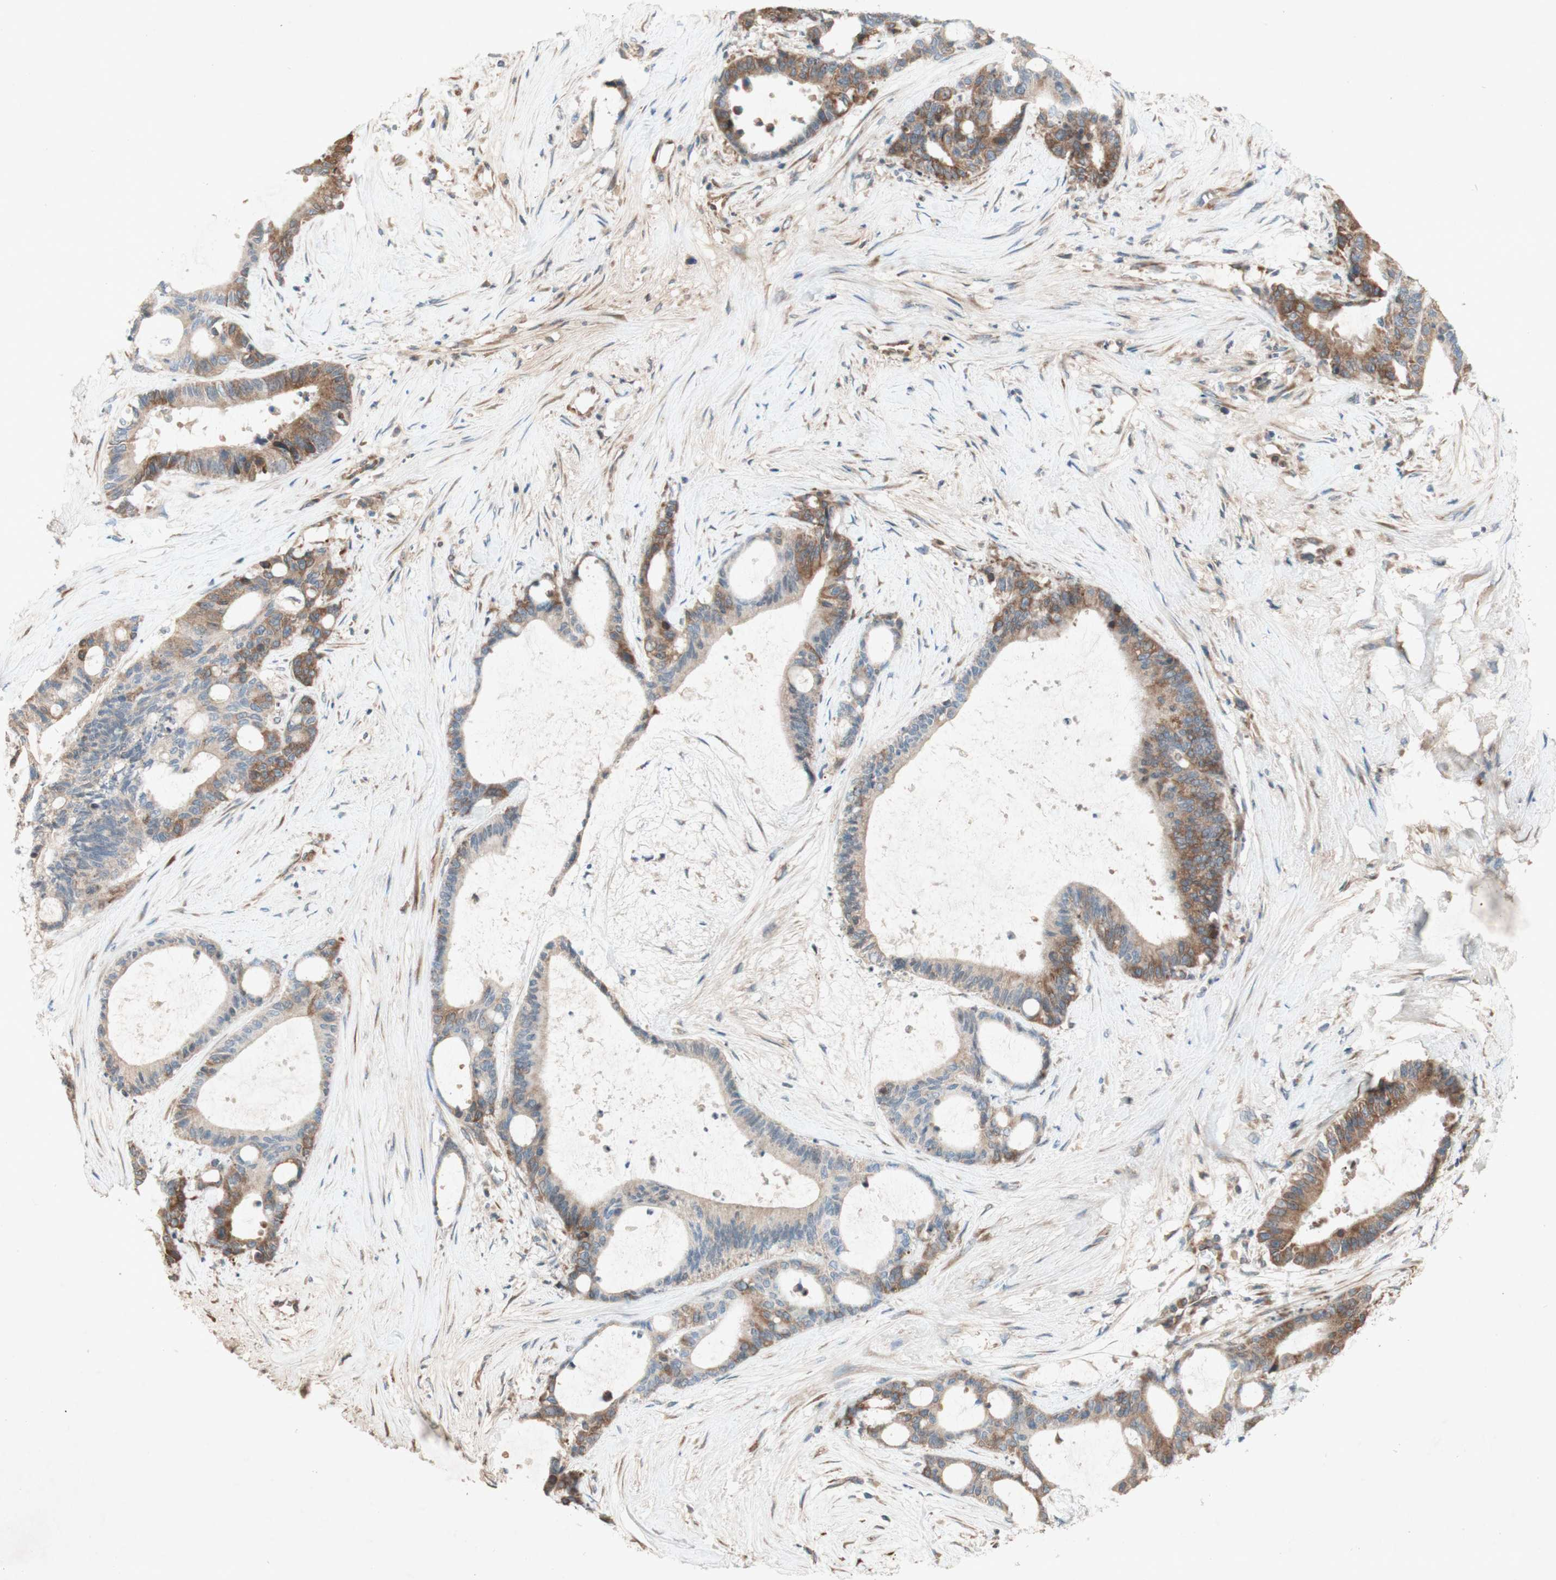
{"staining": {"intensity": "moderate", "quantity": "25%-75%", "location": "cytoplasmic/membranous"}, "tissue": "liver cancer", "cell_type": "Tumor cells", "image_type": "cancer", "snomed": [{"axis": "morphology", "description": "Cholangiocarcinoma"}, {"axis": "topography", "description": "Liver"}], "caption": "DAB (3,3'-diaminobenzidine) immunohistochemical staining of human liver cancer (cholangiocarcinoma) demonstrates moderate cytoplasmic/membranous protein expression in about 25%-75% of tumor cells. The protein of interest is stained brown, and the nuclei are stained in blue (DAB IHC with brightfield microscopy, high magnification).", "gene": "SOCS2", "patient": {"sex": "female", "age": 73}}